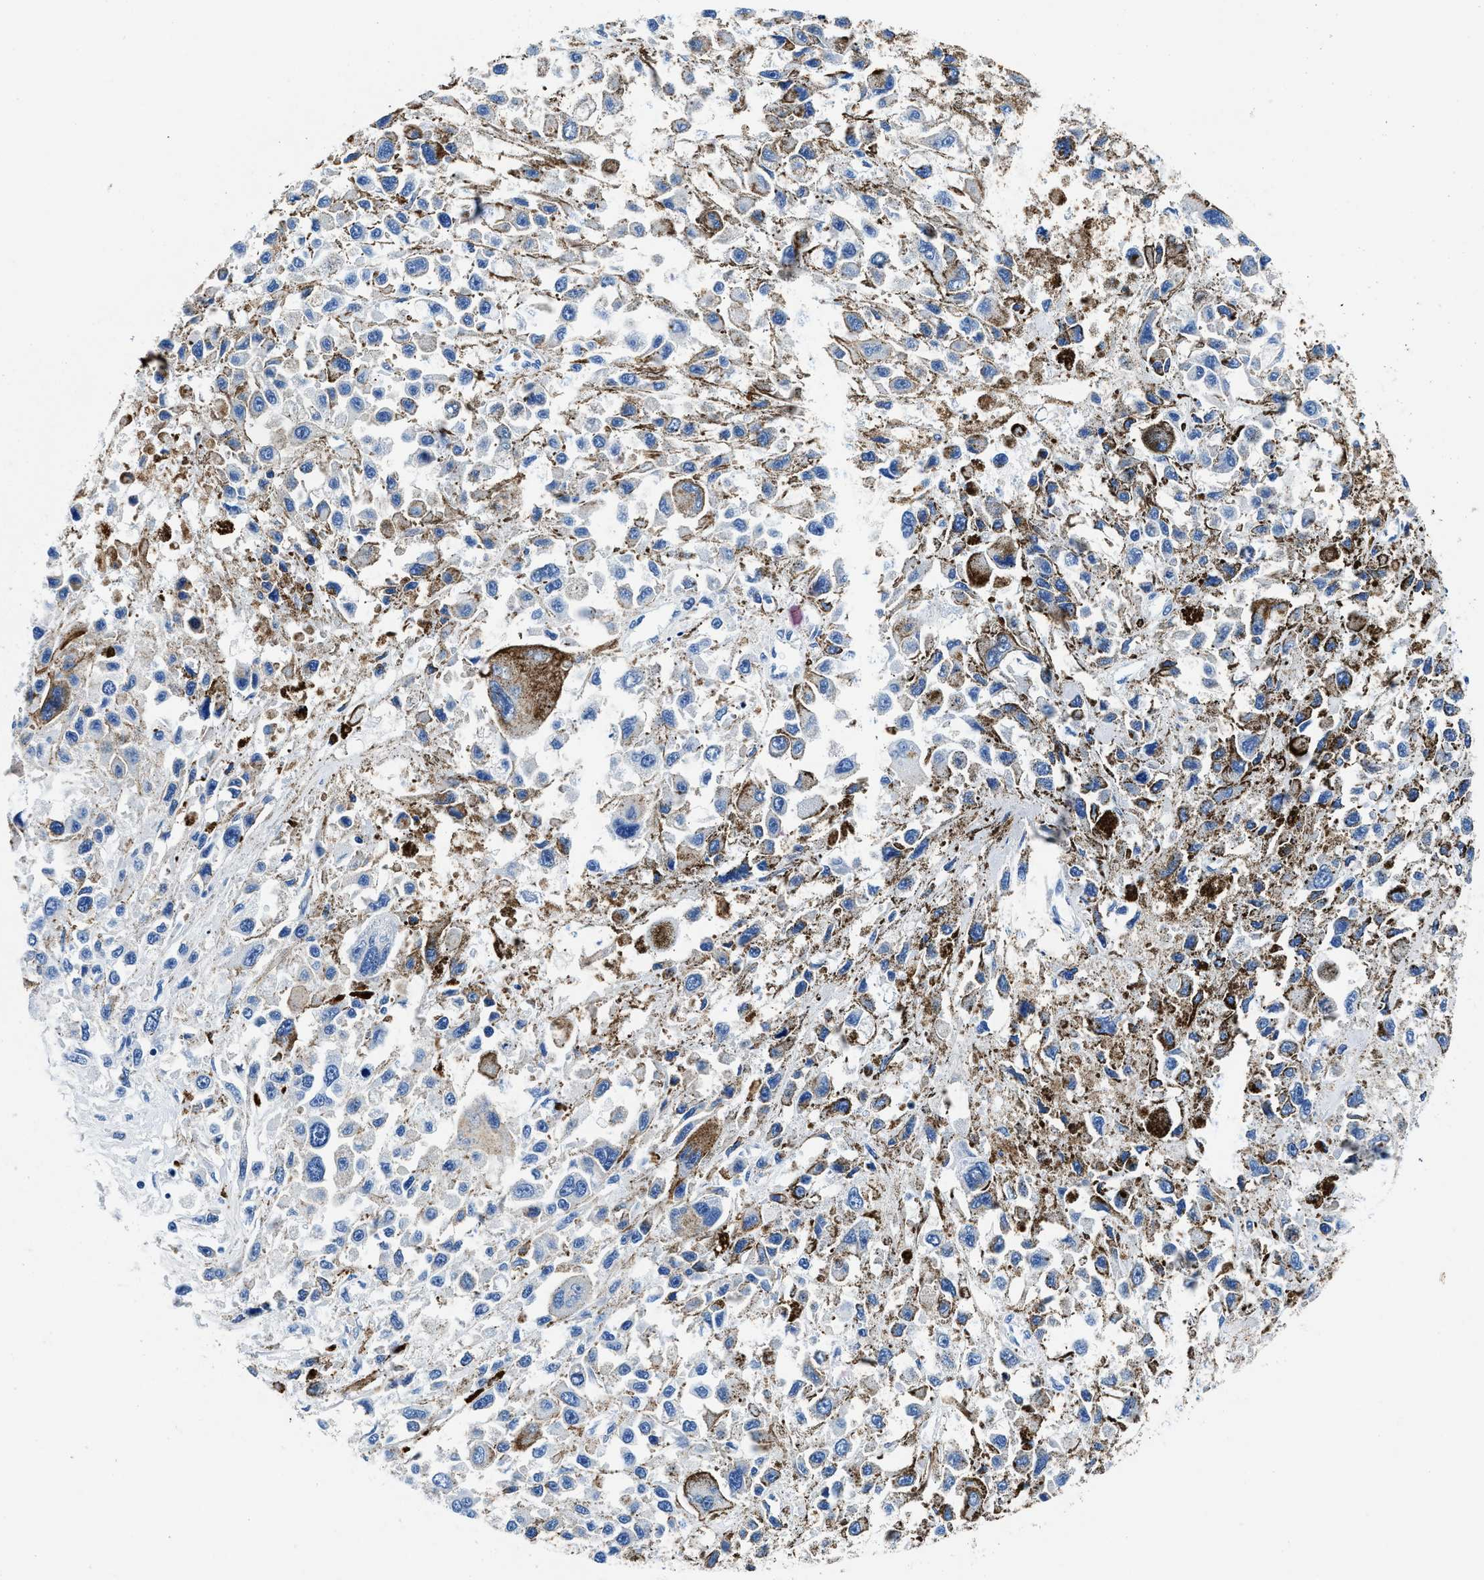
{"staining": {"intensity": "negative", "quantity": "none", "location": "none"}, "tissue": "melanoma", "cell_type": "Tumor cells", "image_type": "cancer", "snomed": [{"axis": "morphology", "description": "Malignant melanoma, Metastatic site"}, {"axis": "topography", "description": "Lymph node"}], "caption": "Melanoma was stained to show a protein in brown. There is no significant positivity in tumor cells.", "gene": "OR14K1", "patient": {"sex": "male", "age": 59}}